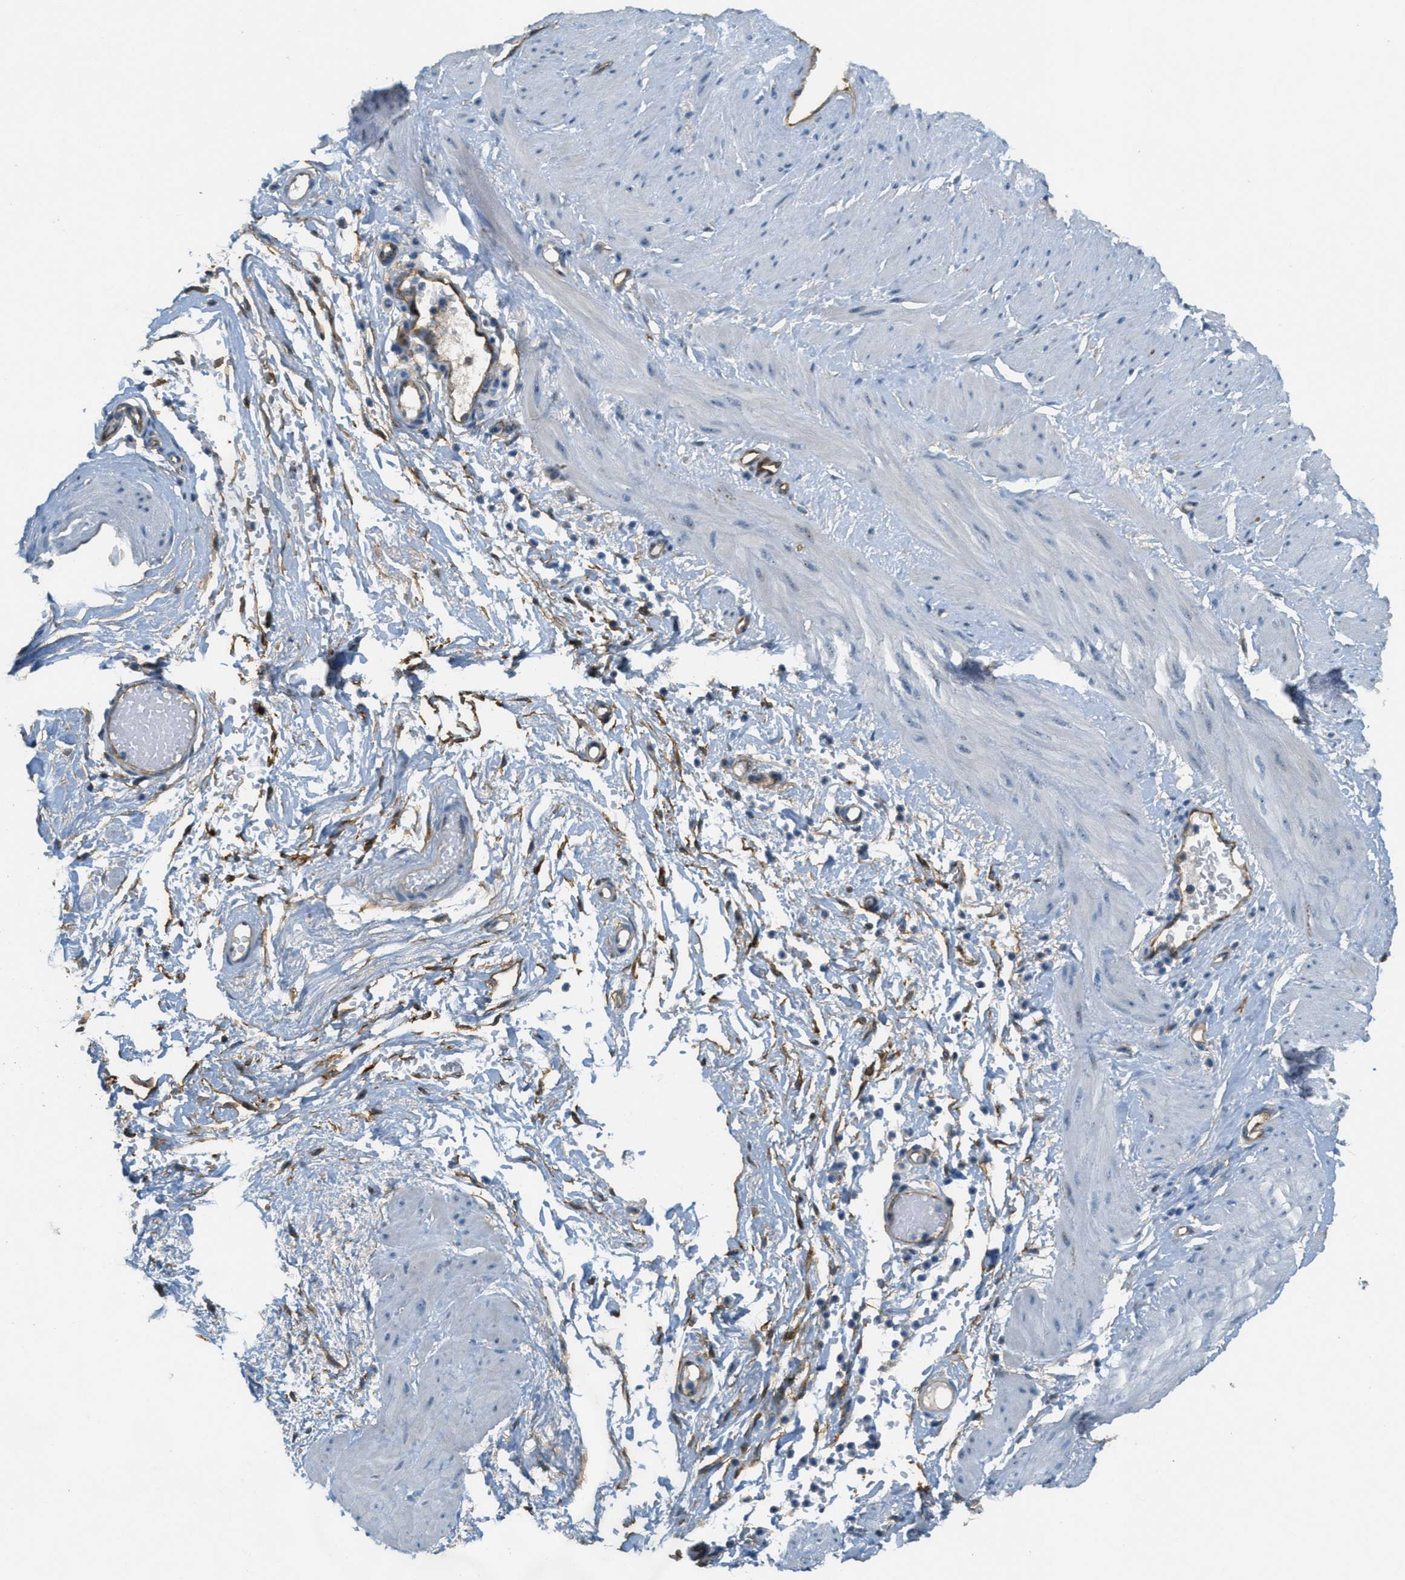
{"staining": {"intensity": "moderate", "quantity": ">75%", "location": "cytoplasmic/membranous"}, "tissue": "adipose tissue", "cell_type": "Adipocytes", "image_type": "normal", "snomed": [{"axis": "morphology", "description": "Normal tissue, NOS"}, {"axis": "topography", "description": "Soft tissue"}, {"axis": "topography", "description": "Vascular tissue"}], "caption": "High-magnification brightfield microscopy of normal adipose tissue stained with DAB (brown) and counterstained with hematoxylin (blue). adipocytes exhibit moderate cytoplasmic/membranous staining is present in about>75% of cells. Nuclei are stained in blue.", "gene": "OSMR", "patient": {"sex": "female", "age": 35}}